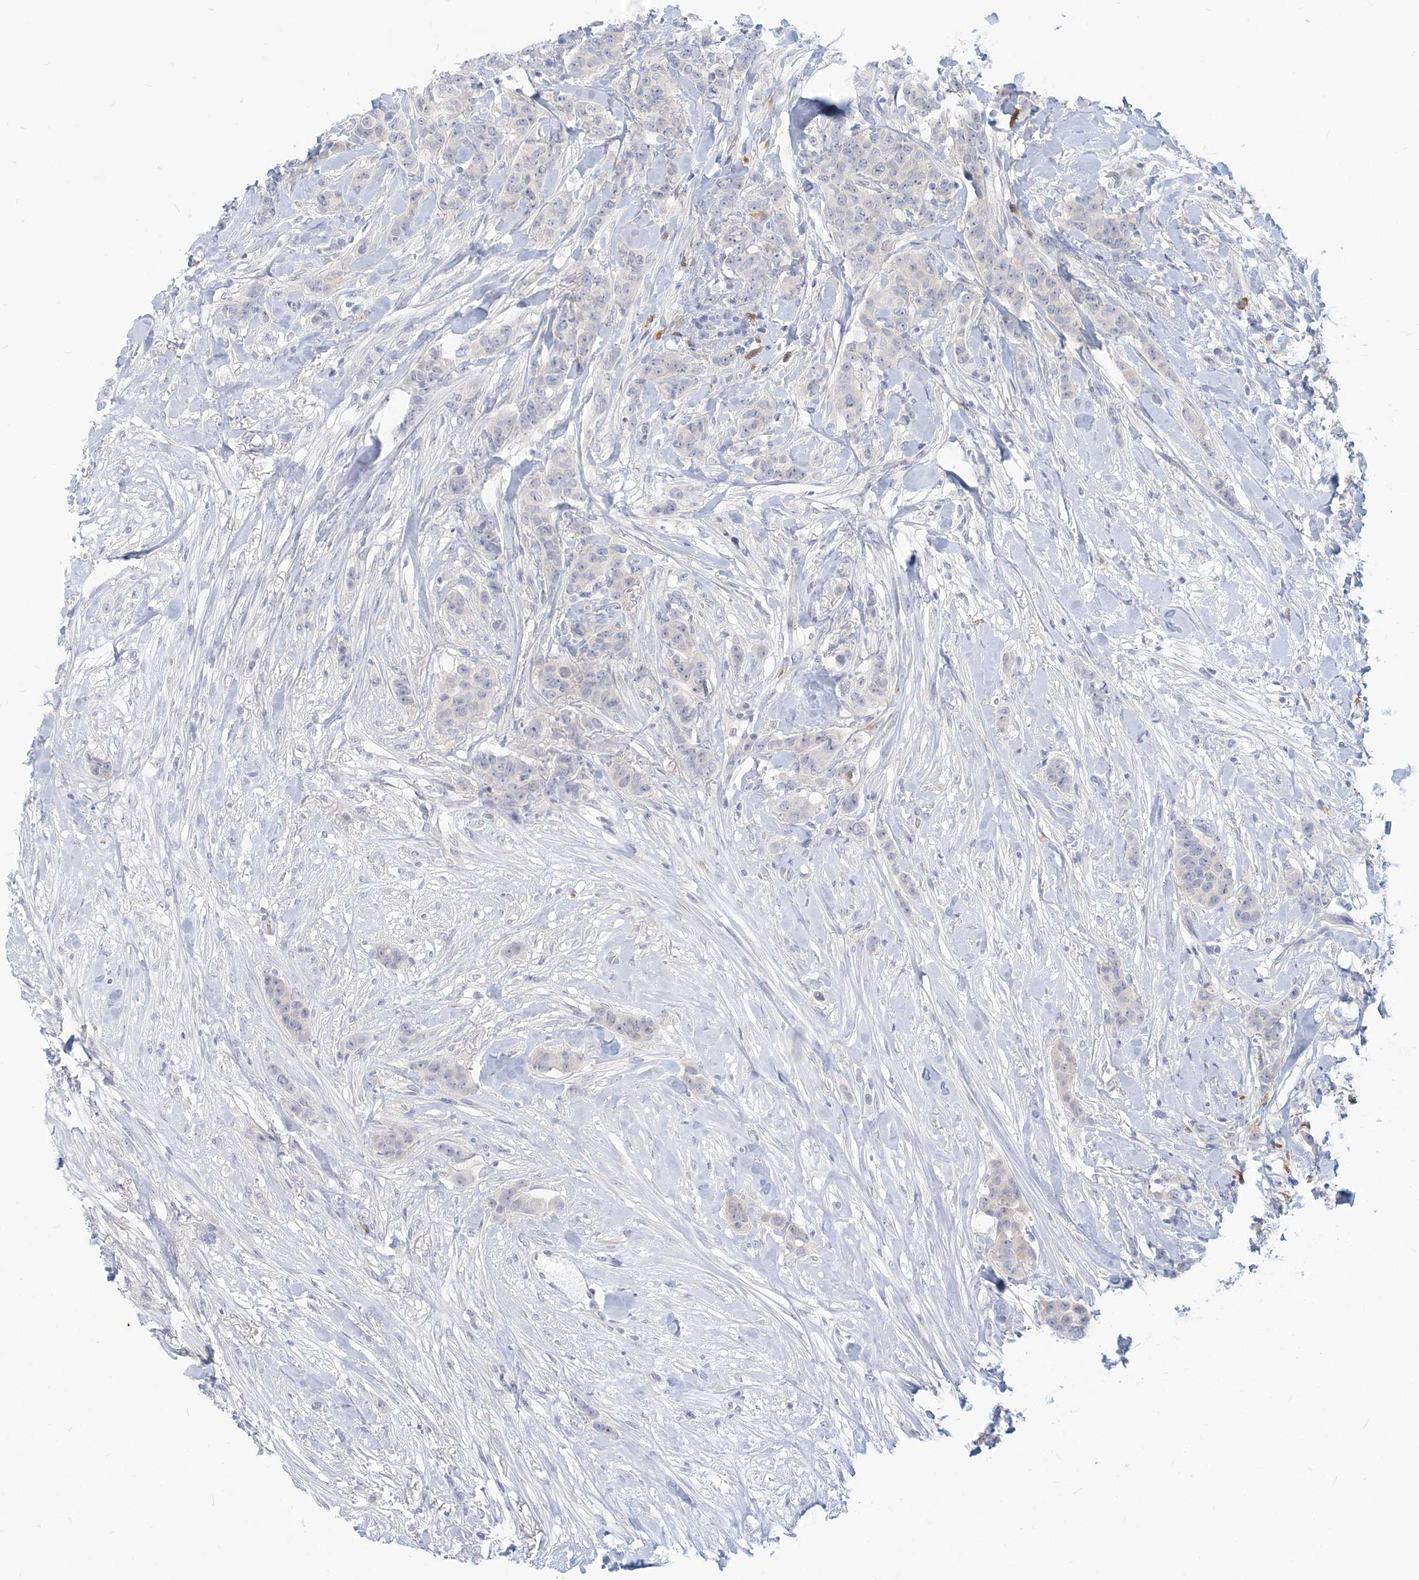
{"staining": {"intensity": "negative", "quantity": "none", "location": "none"}, "tissue": "breast cancer", "cell_type": "Tumor cells", "image_type": "cancer", "snomed": [{"axis": "morphology", "description": "Duct carcinoma"}, {"axis": "topography", "description": "Breast"}], "caption": "Micrograph shows no protein positivity in tumor cells of breast cancer (invasive ductal carcinoma) tissue.", "gene": "GMPPA", "patient": {"sex": "female", "age": 40}}